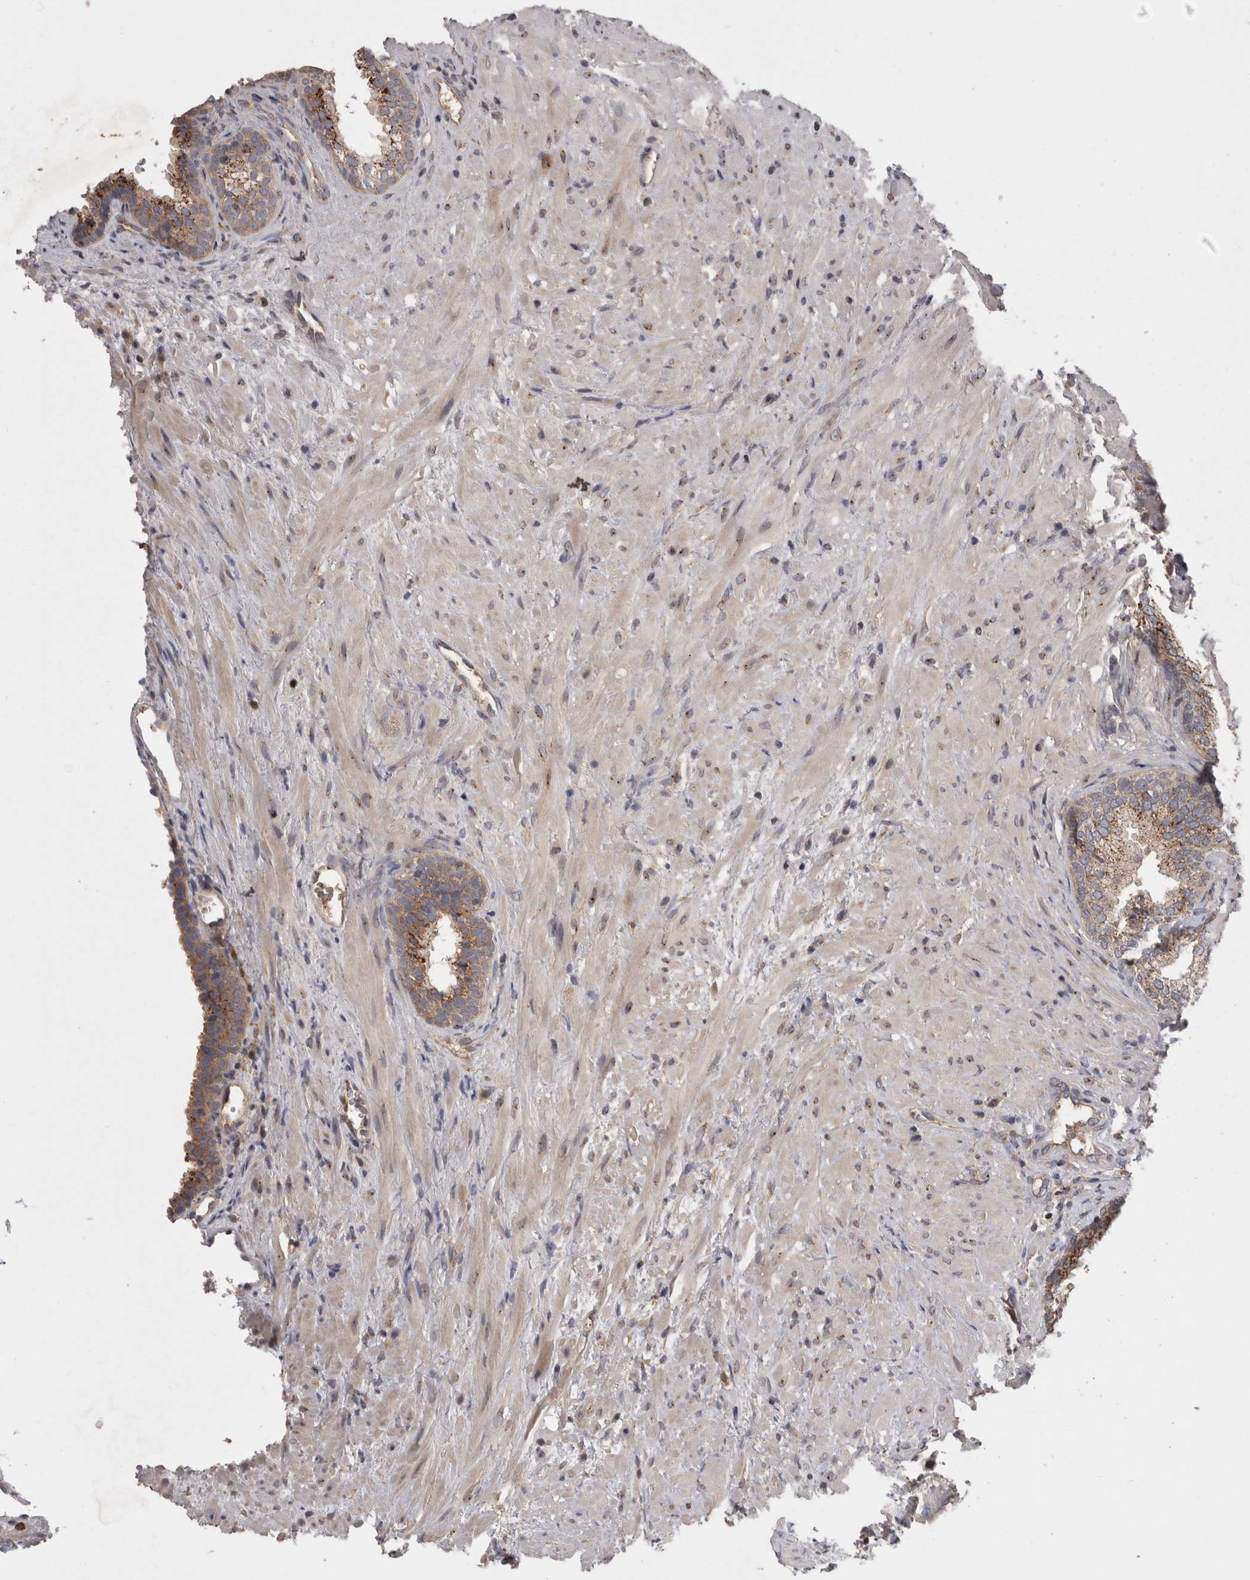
{"staining": {"intensity": "moderate", "quantity": "25%-75%", "location": "cytoplasmic/membranous"}, "tissue": "prostate", "cell_type": "Glandular cells", "image_type": "normal", "snomed": [{"axis": "morphology", "description": "Normal tissue, NOS"}, {"axis": "topography", "description": "Prostate"}], "caption": "This micrograph reveals IHC staining of unremarkable prostate, with medium moderate cytoplasmic/membranous expression in approximately 25%-75% of glandular cells.", "gene": "PCM1", "patient": {"sex": "male", "age": 76}}